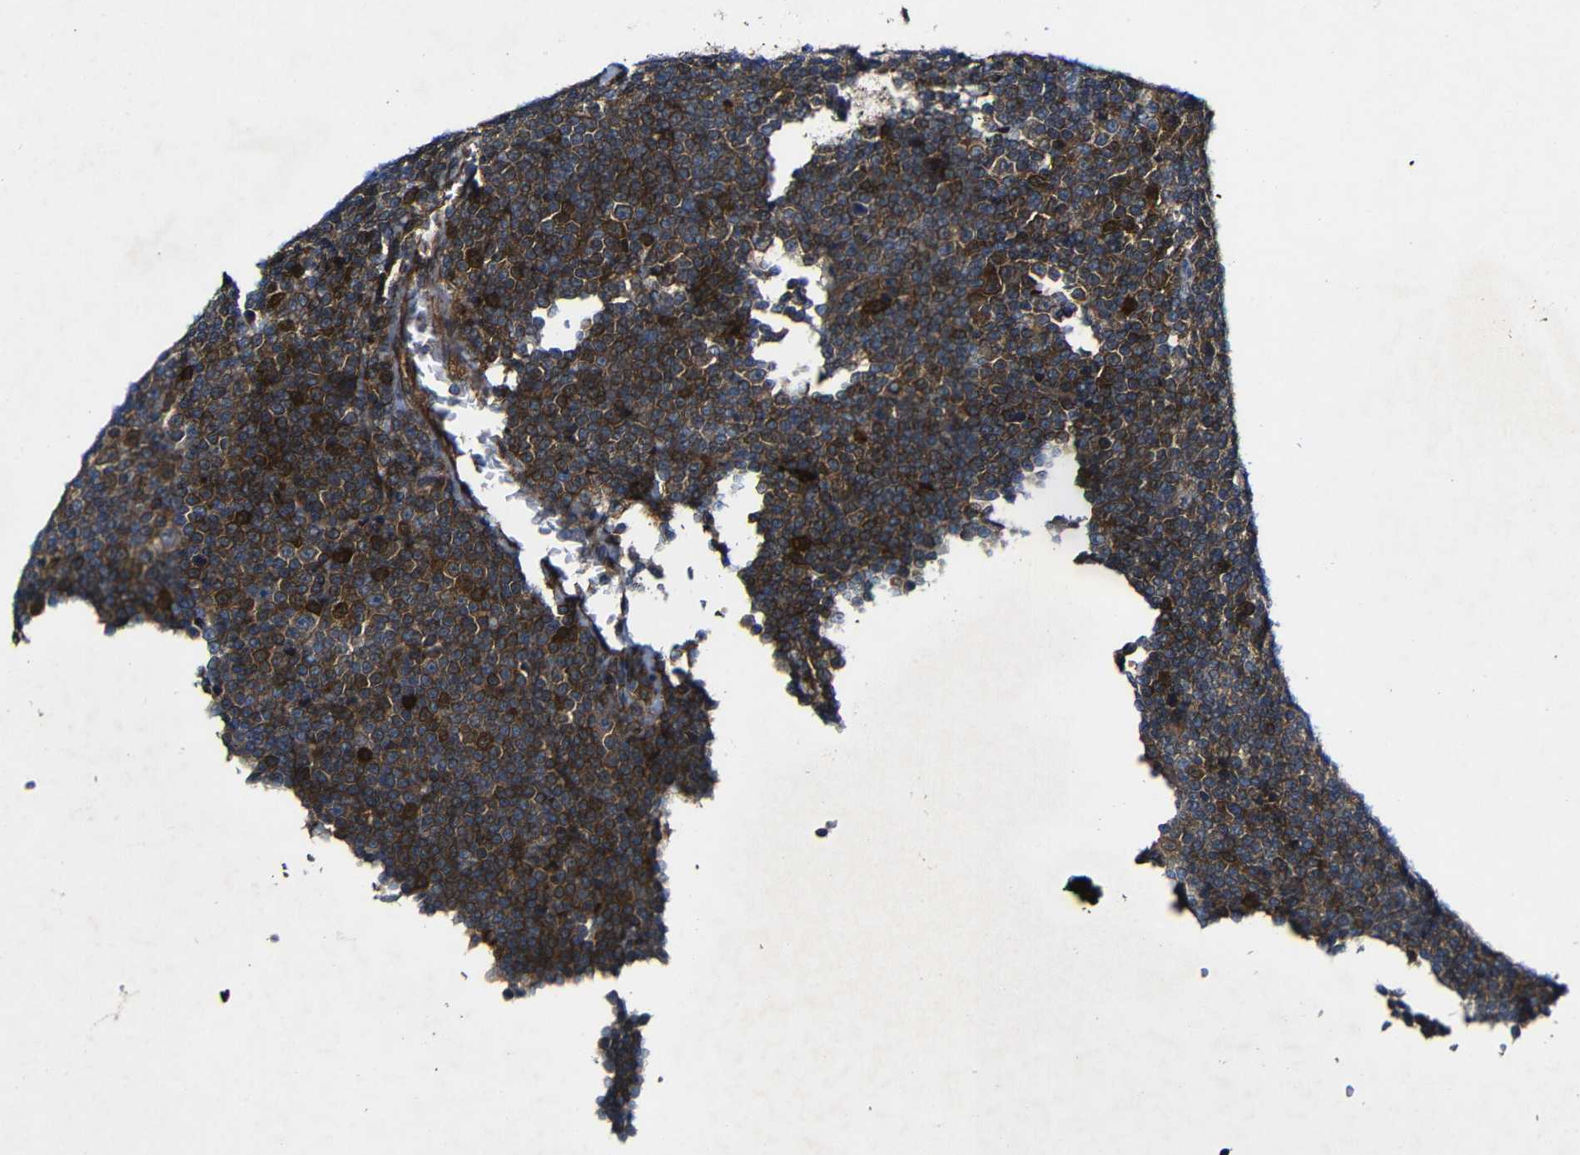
{"staining": {"intensity": "strong", "quantity": ">75%", "location": "cytoplasmic/membranous"}, "tissue": "lymphoma", "cell_type": "Tumor cells", "image_type": "cancer", "snomed": [{"axis": "morphology", "description": "Malignant lymphoma, non-Hodgkin's type, Low grade"}, {"axis": "topography", "description": "Lymph node"}], "caption": "Strong cytoplasmic/membranous protein staining is appreciated in approximately >75% of tumor cells in low-grade malignant lymphoma, non-Hodgkin's type.", "gene": "GSDME", "patient": {"sex": "female", "age": 67}}